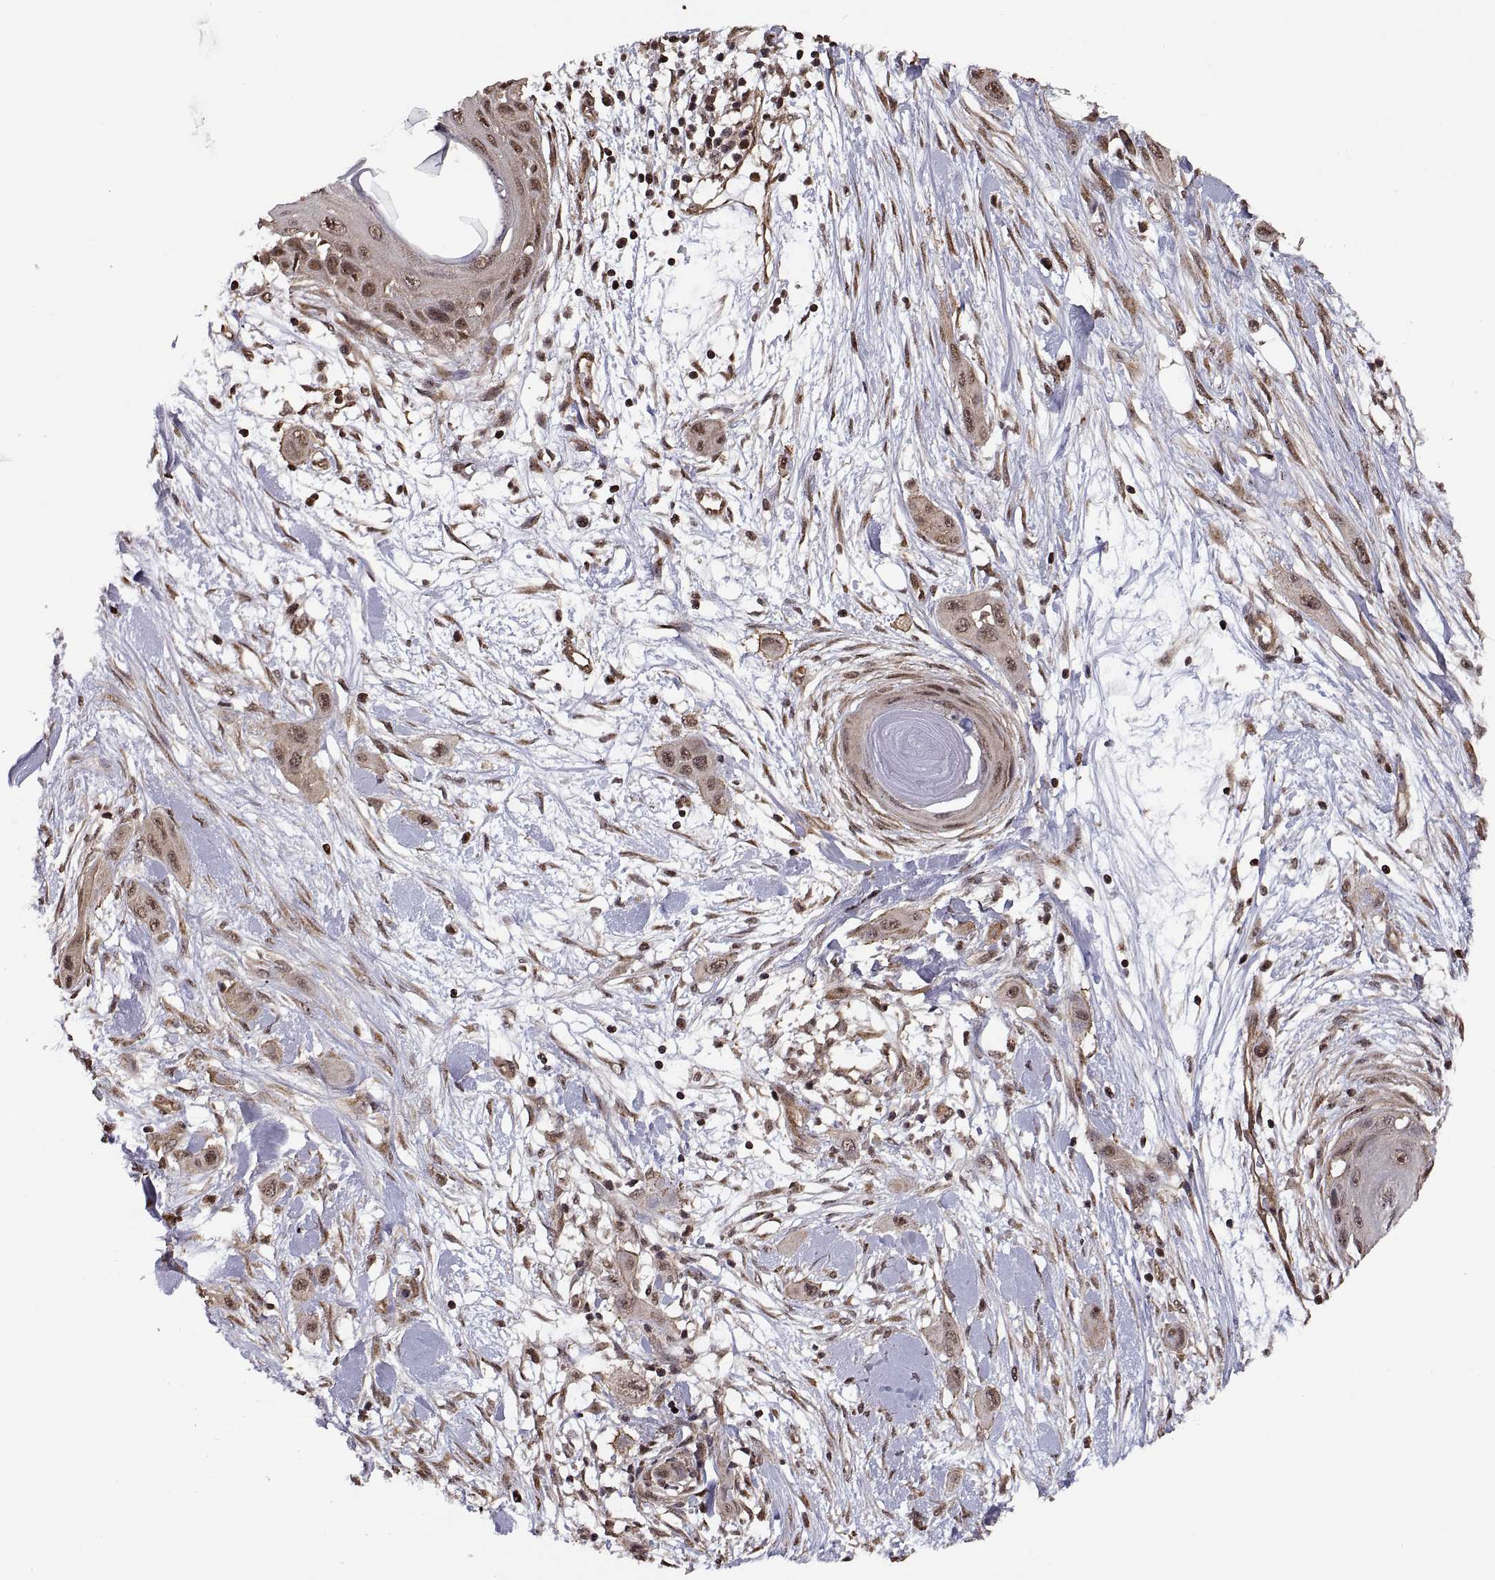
{"staining": {"intensity": "weak", "quantity": ">75%", "location": "nuclear"}, "tissue": "skin cancer", "cell_type": "Tumor cells", "image_type": "cancer", "snomed": [{"axis": "morphology", "description": "Squamous cell carcinoma, NOS"}, {"axis": "topography", "description": "Skin"}], "caption": "DAB immunohistochemical staining of skin squamous cell carcinoma demonstrates weak nuclear protein staining in approximately >75% of tumor cells. (DAB = brown stain, brightfield microscopy at high magnification).", "gene": "ARRB1", "patient": {"sex": "male", "age": 79}}